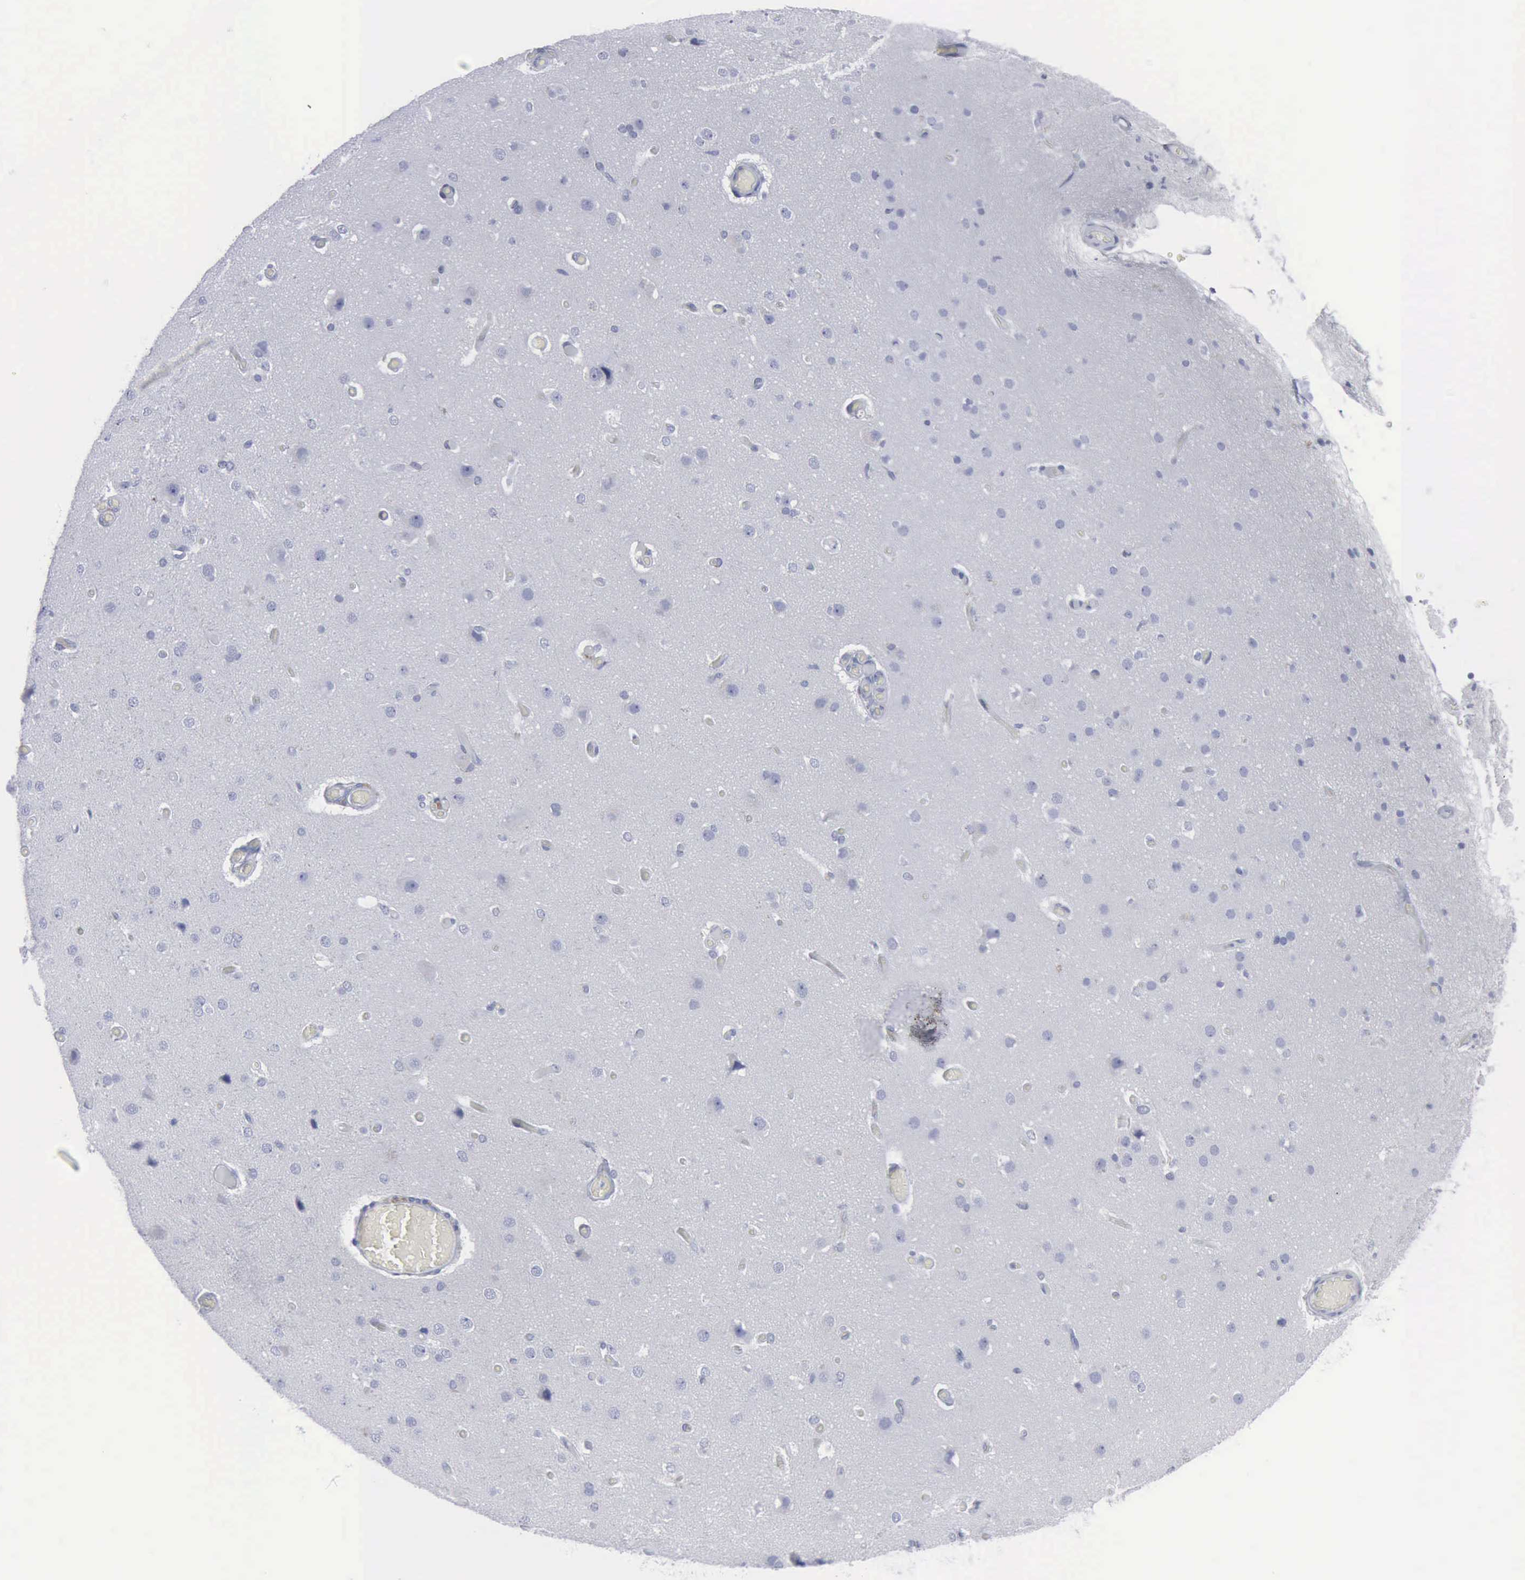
{"staining": {"intensity": "negative", "quantity": "none", "location": "none"}, "tissue": "cerebral cortex", "cell_type": "Endothelial cells", "image_type": "normal", "snomed": [{"axis": "morphology", "description": "Normal tissue, NOS"}, {"axis": "morphology", "description": "Glioma, malignant, High grade"}, {"axis": "topography", "description": "Cerebral cortex"}], "caption": "The immunohistochemistry (IHC) histopathology image has no significant positivity in endothelial cells of cerebral cortex. (DAB (3,3'-diaminobenzidine) immunohistochemistry visualized using brightfield microscopy, high magnification).", "gene": "VCAM1", "patient": {"sex": "male", "age": 77}}